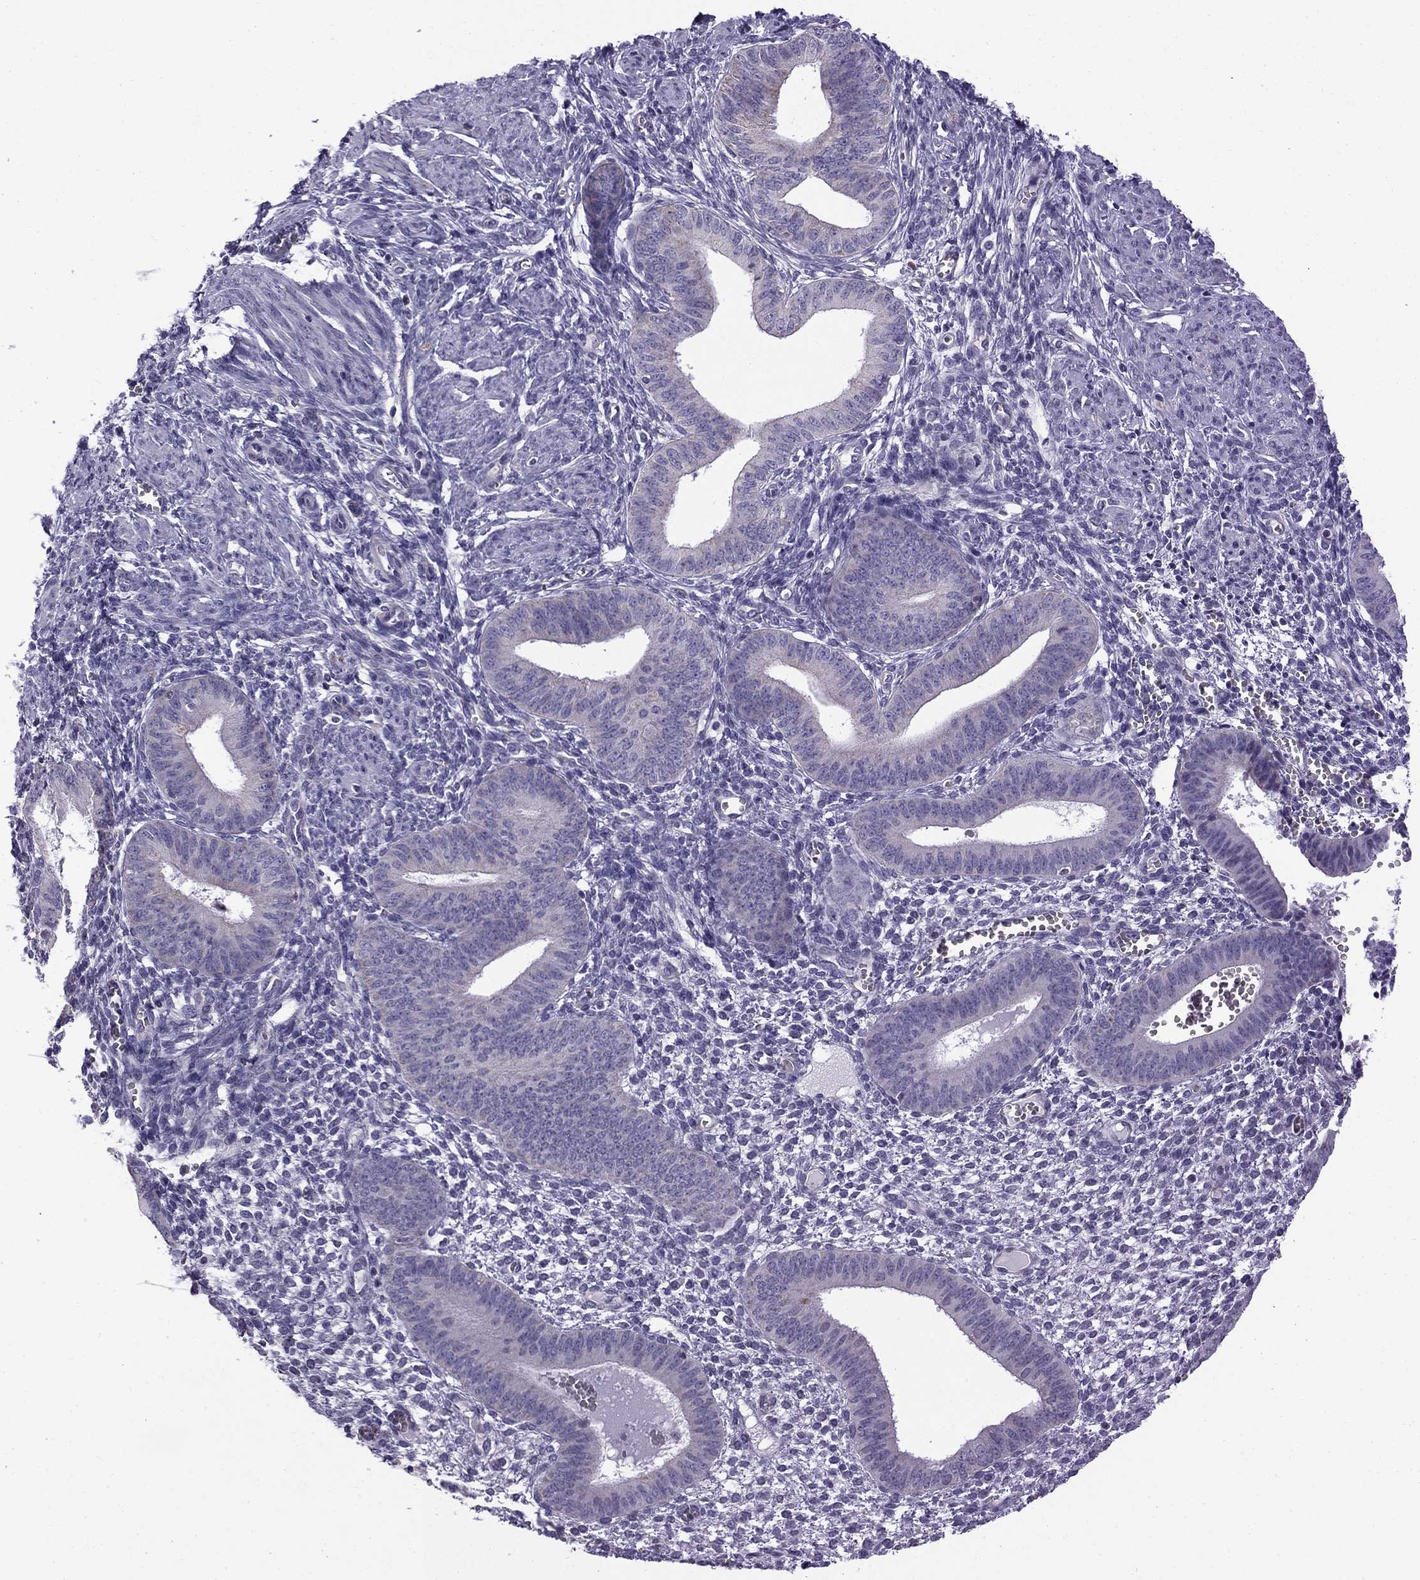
{"staining": {"intensity": "negative", "quantity": "none", "location": "none"}, "tissue": "endometrium", "cell_type": "Cells in endometrial stroma", "image_type": "normal", "snomed": [{"axis": "morphology", "description": "Normal tissue, NOS"}, {"axis": "topography", "description": "Endometrium"}], "caption": "High magnification brightfield microscopy of unremarkable endometrium stained with DAB (brown) and counterstained with hematoxylin (blue): cells in endometrial stroma show no significant expression.", "gene": "ACADSB", "patient": {"sex": "female", "age": 42}}